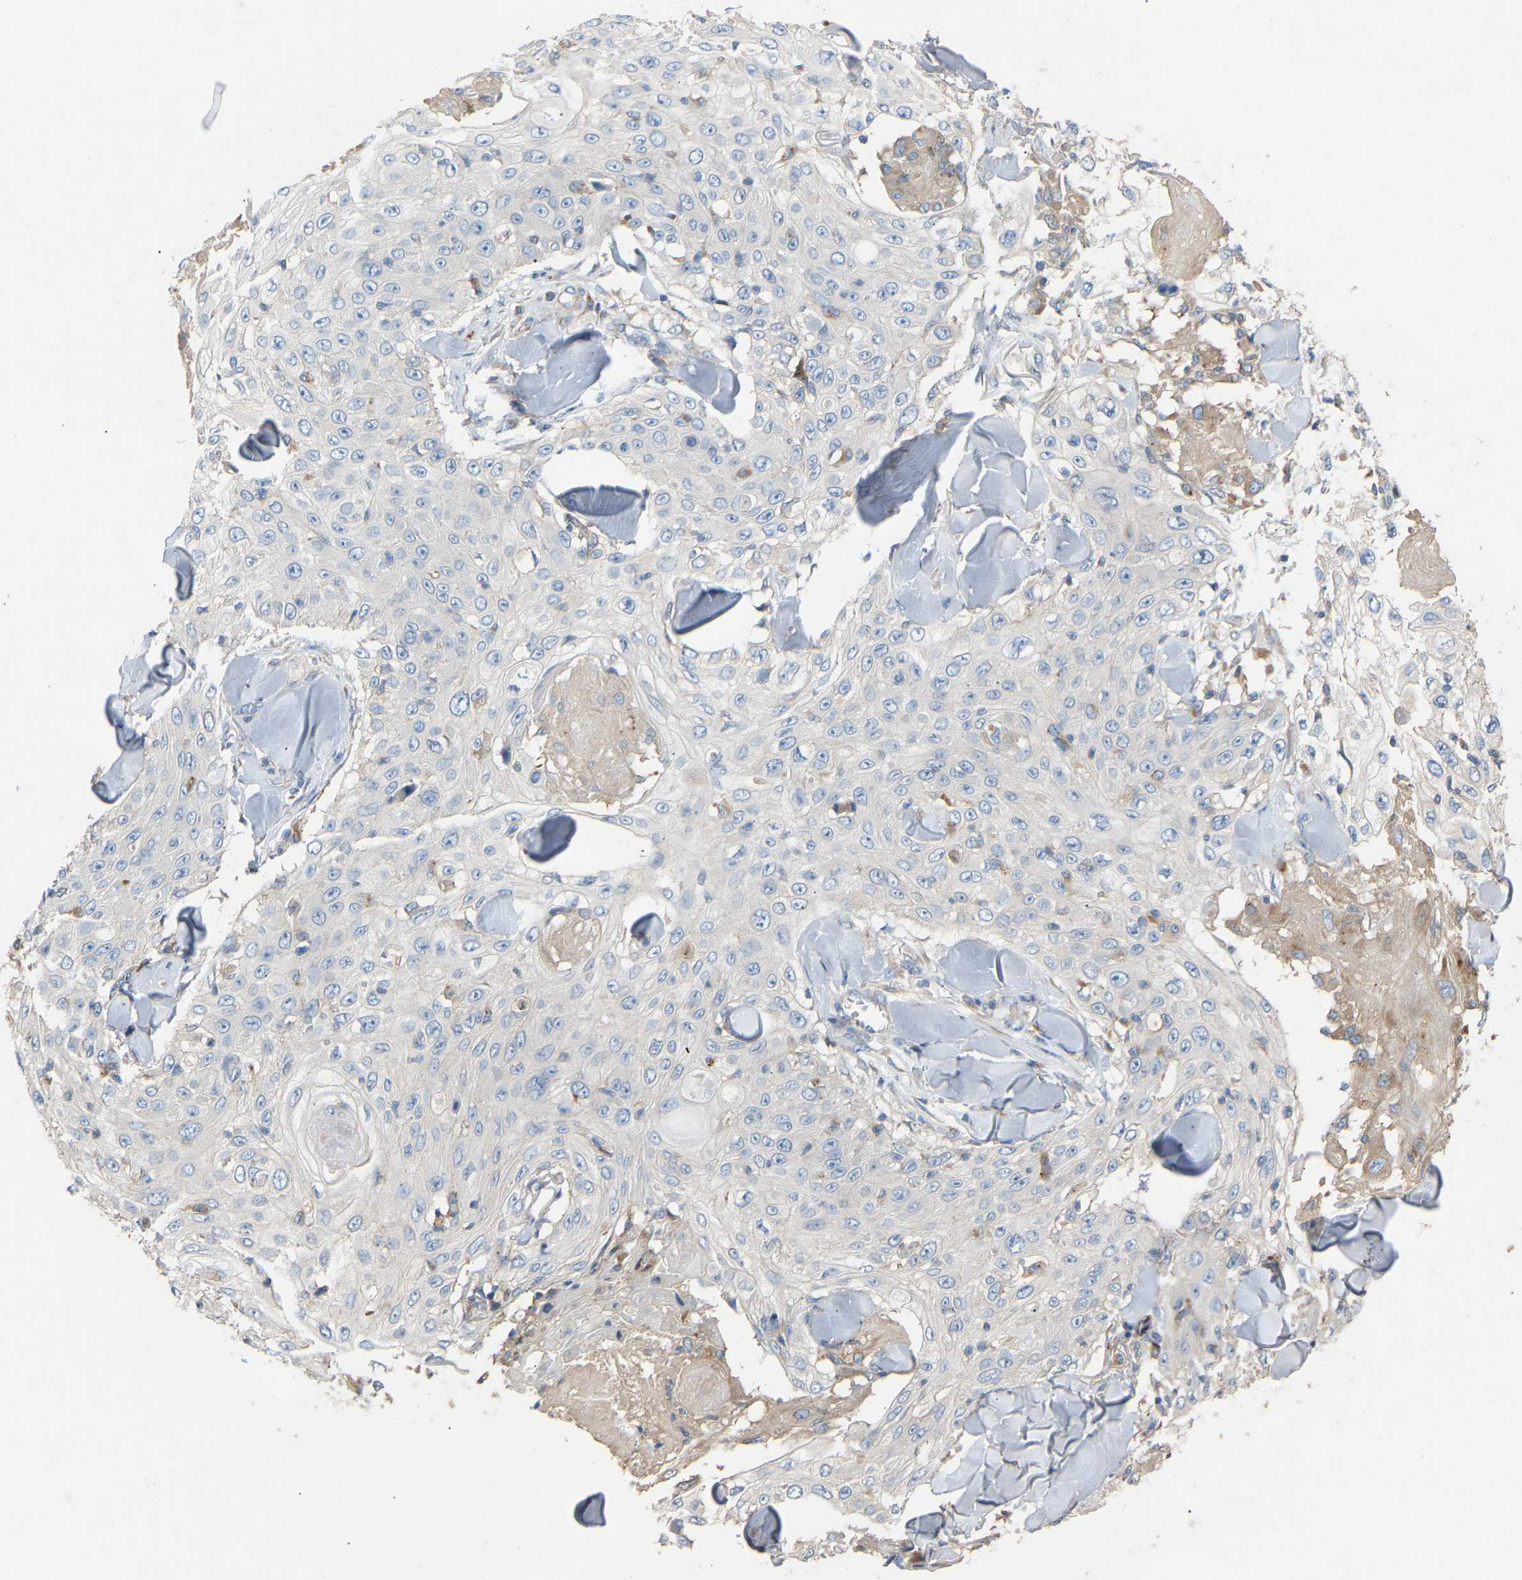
{"staining": {"intensity": "negative", "quantity": "none", "location": "none"}, "tissue": "skin cancer", "cell_type": "Tumor cells", "image_type": "cancer", "snomed": [{"axis": "morphology", "description": "Squamous cell carcinoma, NOS"}, {"axis": "topography", "description": "Skin"}], "caption": "The micrograph exhibits no significant staining in tumor cells of squamous cell carcinoma (skin).", "gene": "RGP1", "patient": {"sex": "male", "age": 86}}